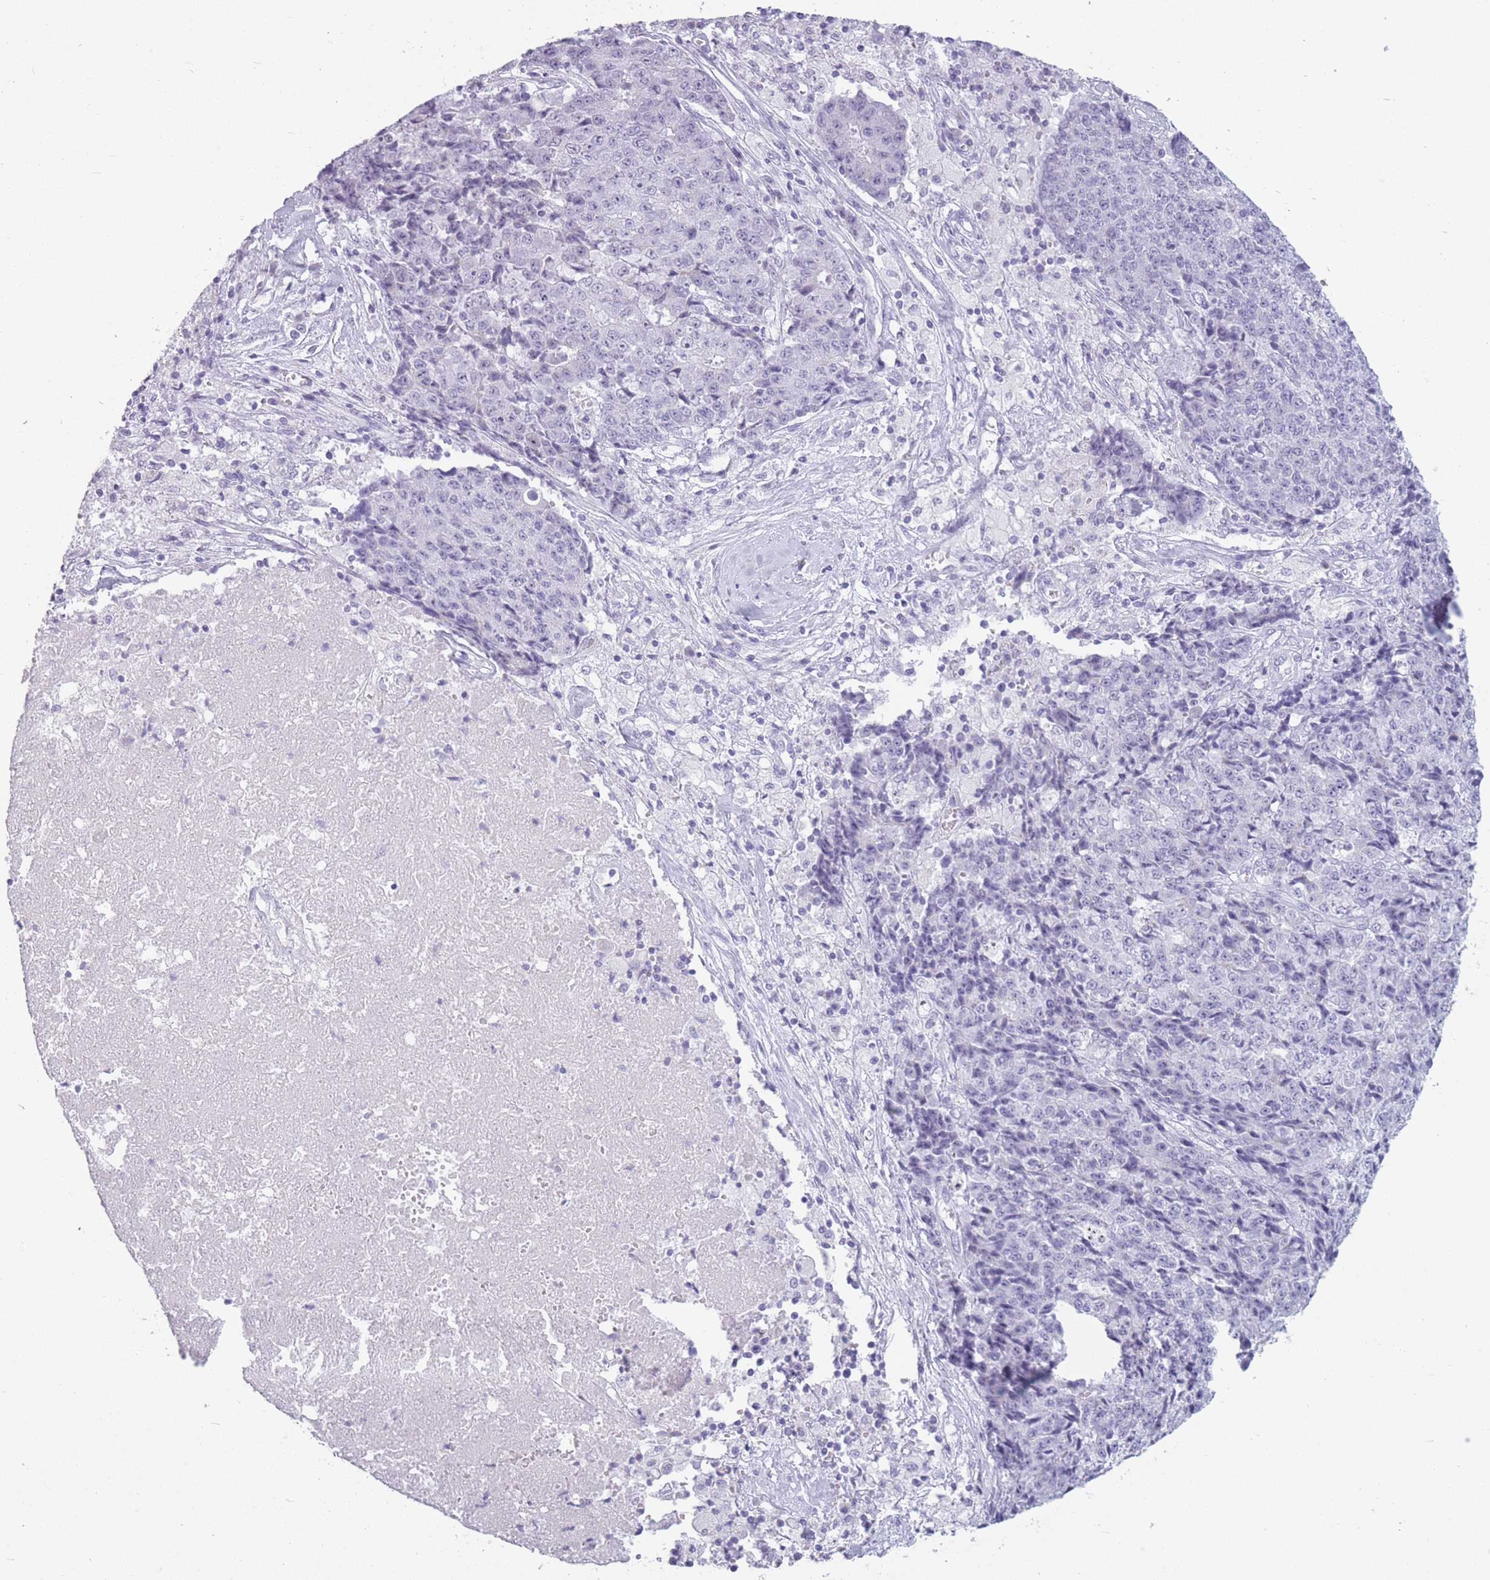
{"staining": {"intensity": "negative", "quantity": "none", "location": "none"}, "tissue": "ovarian cancer", "cell_type": "Tumor cells", "image_type": "cancer", "snomed": [{"axis": "morphology", "description": "Carcinoma, endometroid"}, {"axis": "topography", "description": "Ovary"}], "caption": "This image is of ovarian cancer (endometroid carcinoma) stained with immunohistochemistry (IHC) to label a protein in brown with the nuclei are counter-stained blue. There is no expression in tumor cells.", "gene": "GOLGA6D", "patient": {"sex": "female", "age": 42}}